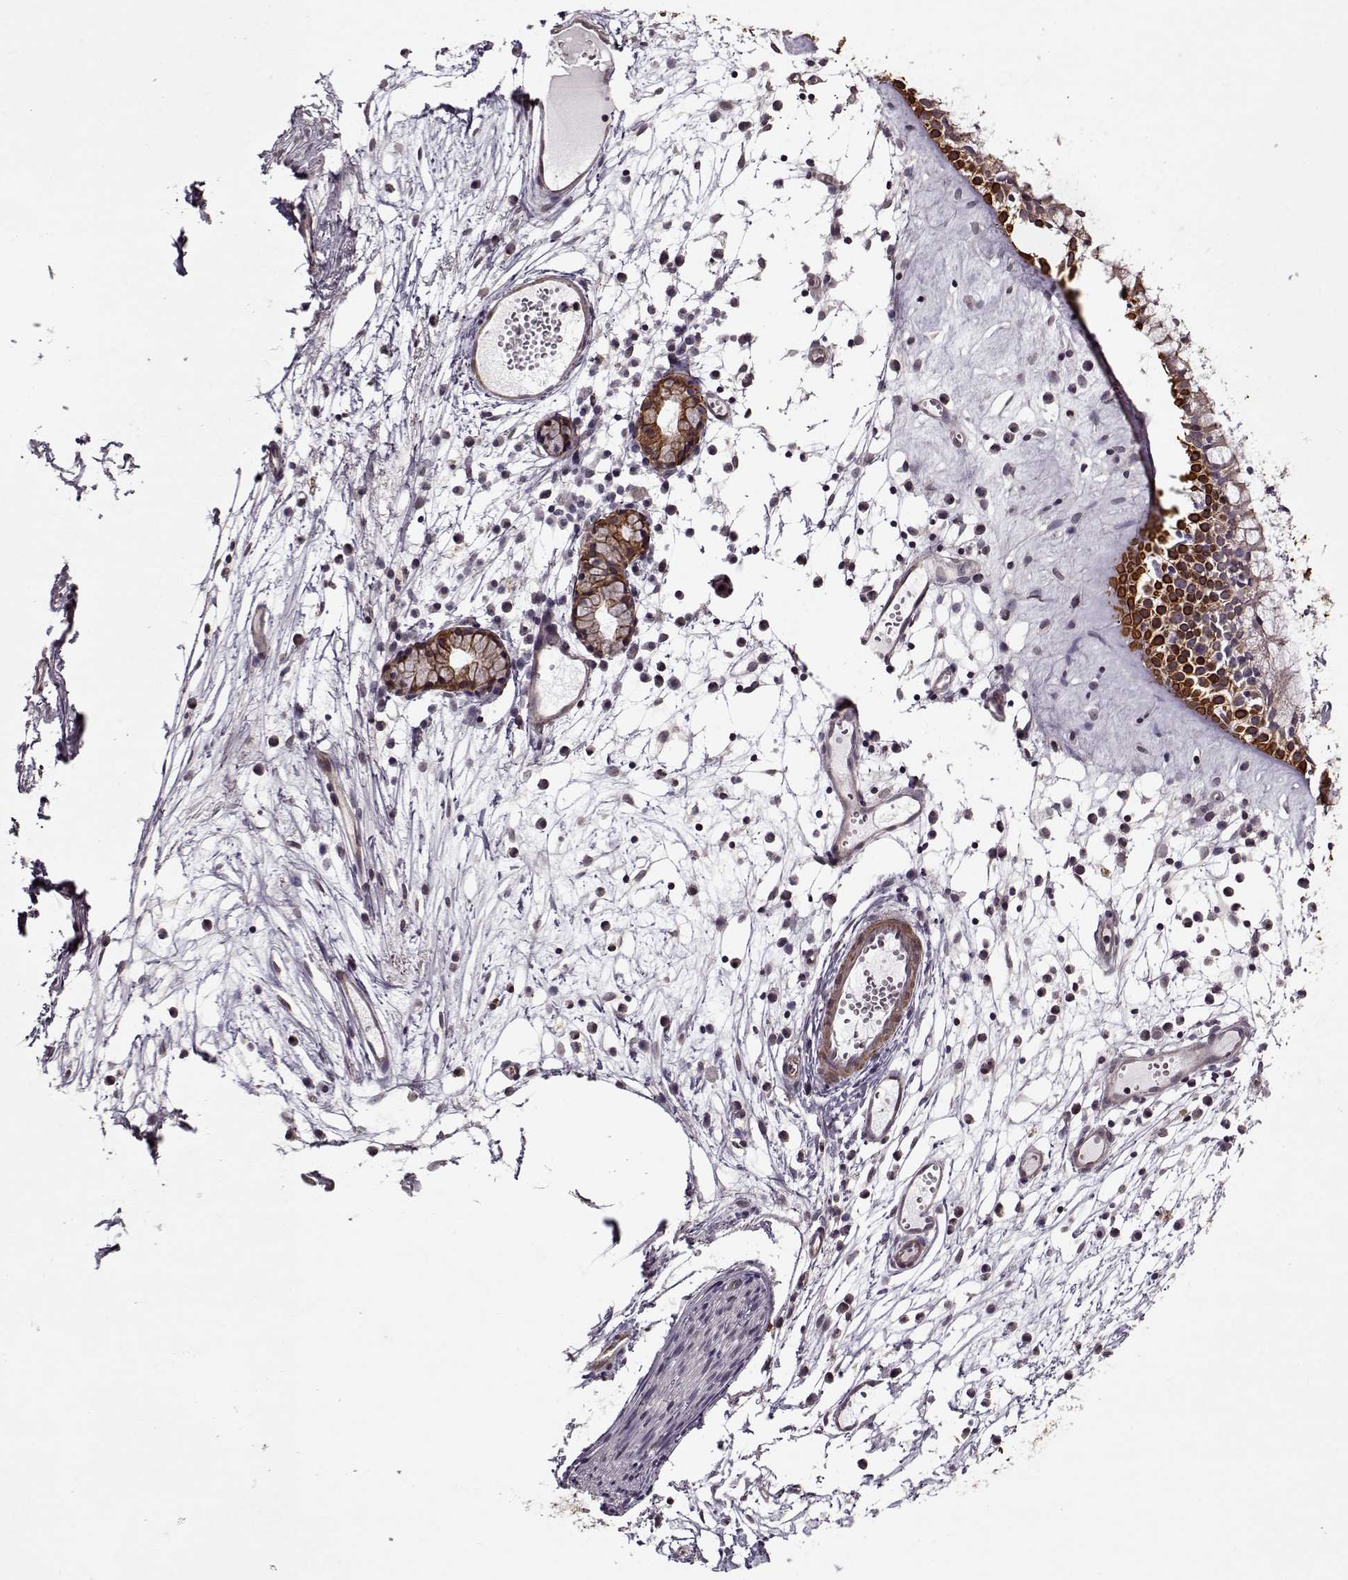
{"staining": {"intensity": "strong", "quantity": "25%-75%", "location": "cytoplasmic/membranous"}, "tissue": "nasopharynx", "cell_type": "Respiratory epithelial cells", "image_type": "normal", "snomed": [{"axis": "morphology", "description": "Normal tissue, NOS"}, {"axis": "topography", "description": "Nasopharynx"}], "caption": "The image shows staining of unremarkable nasopharynx, revealing strong cytoplasmic/membranous protein staining (brown color) within respiratory epithelial cells. The staining was performed using DAB, with brown indicating positive protein expression. Nuclei are stained blue with hematoxylin.", "gene": "KRT9", "patient": {"sex": "female", "age": 85}}